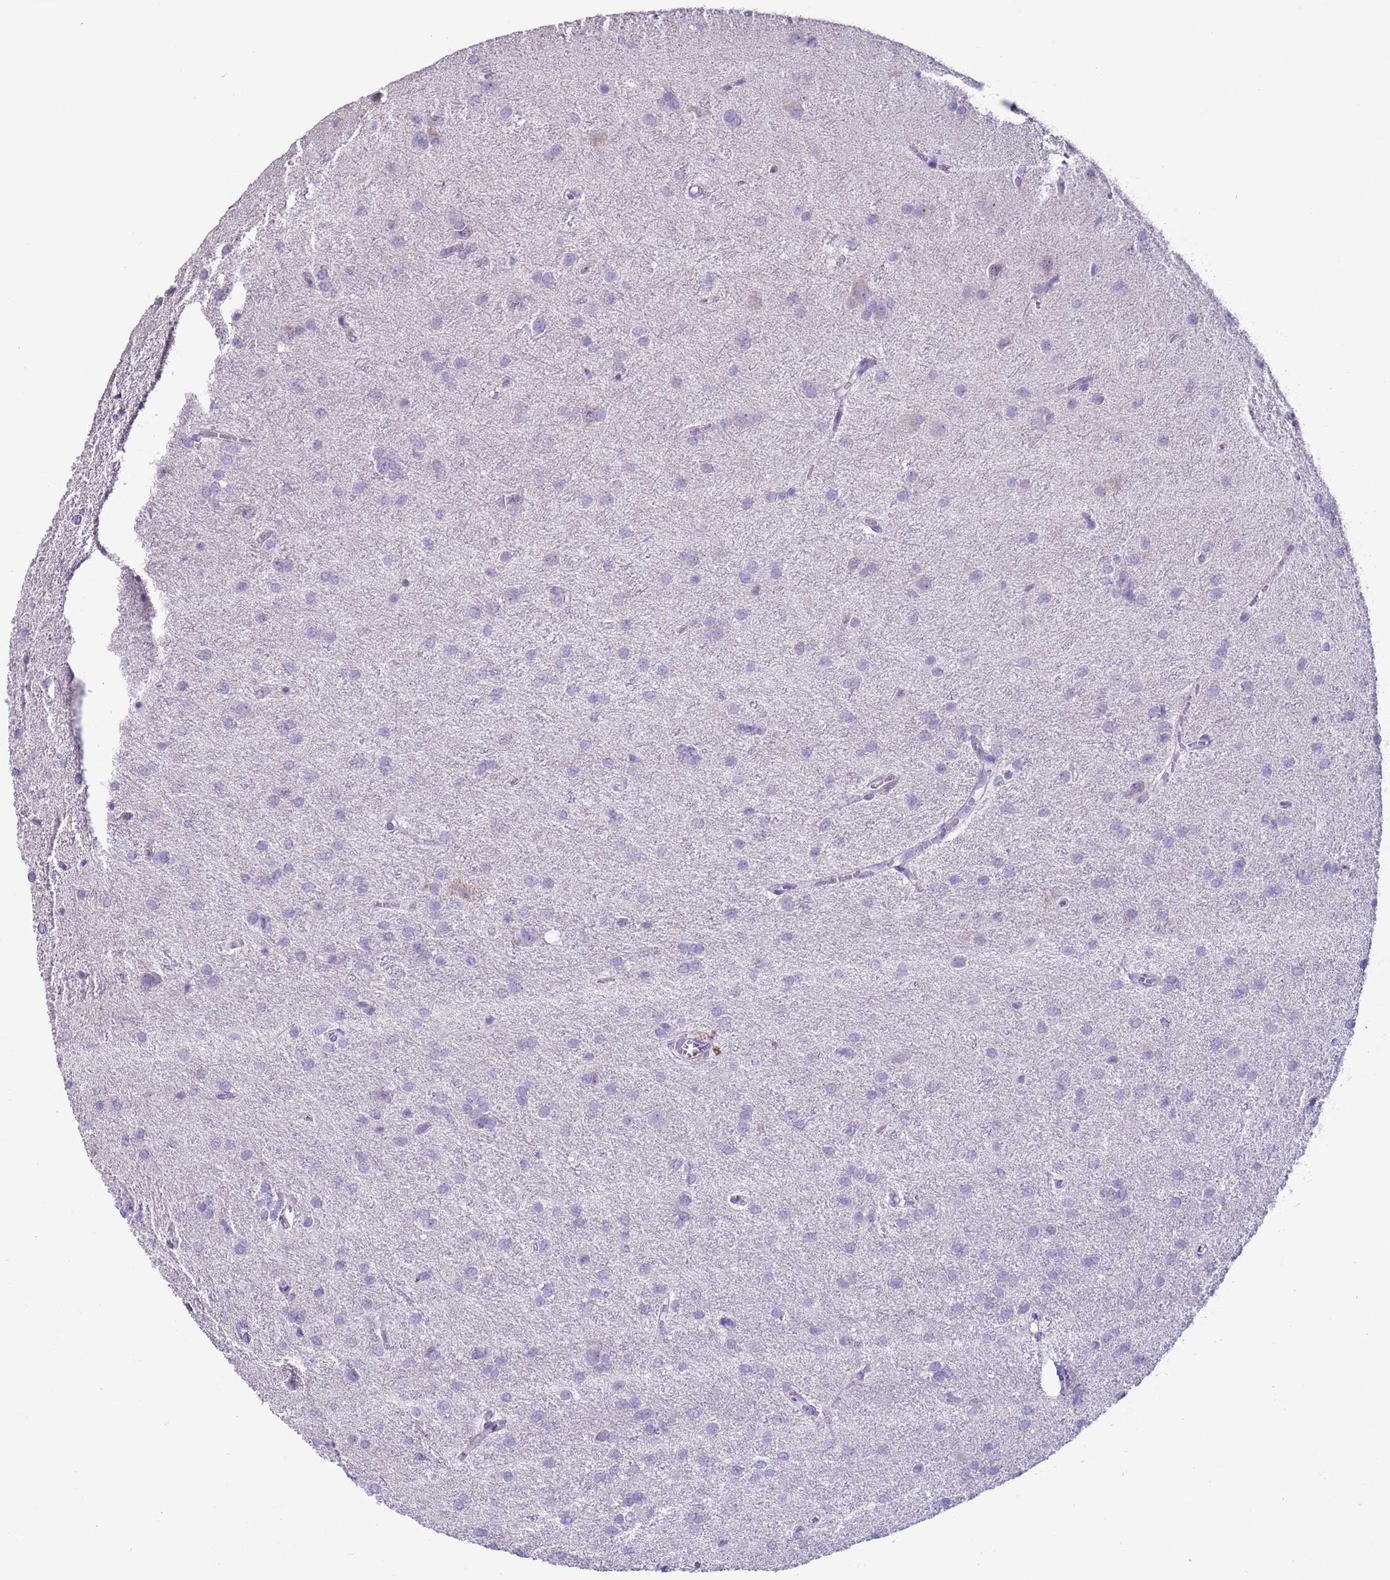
{"staining": {"intensity": "negative", "quantity": "none", "location": "none"}, "tissue": "glioma", "cell_type": "Tumor cells", "image_type": "cancer", "snomed": [{"axis": "morphology", "description": "Glioma, malignant, High grade"}, {"axis": "topography", "description": "Brain"}], "caption": "Glioma stained for a protein using immunohistochemistry reveals no expression tumor cells.", "gene": "NPAP1", "patient": {"sex": "female", "age": 50}}